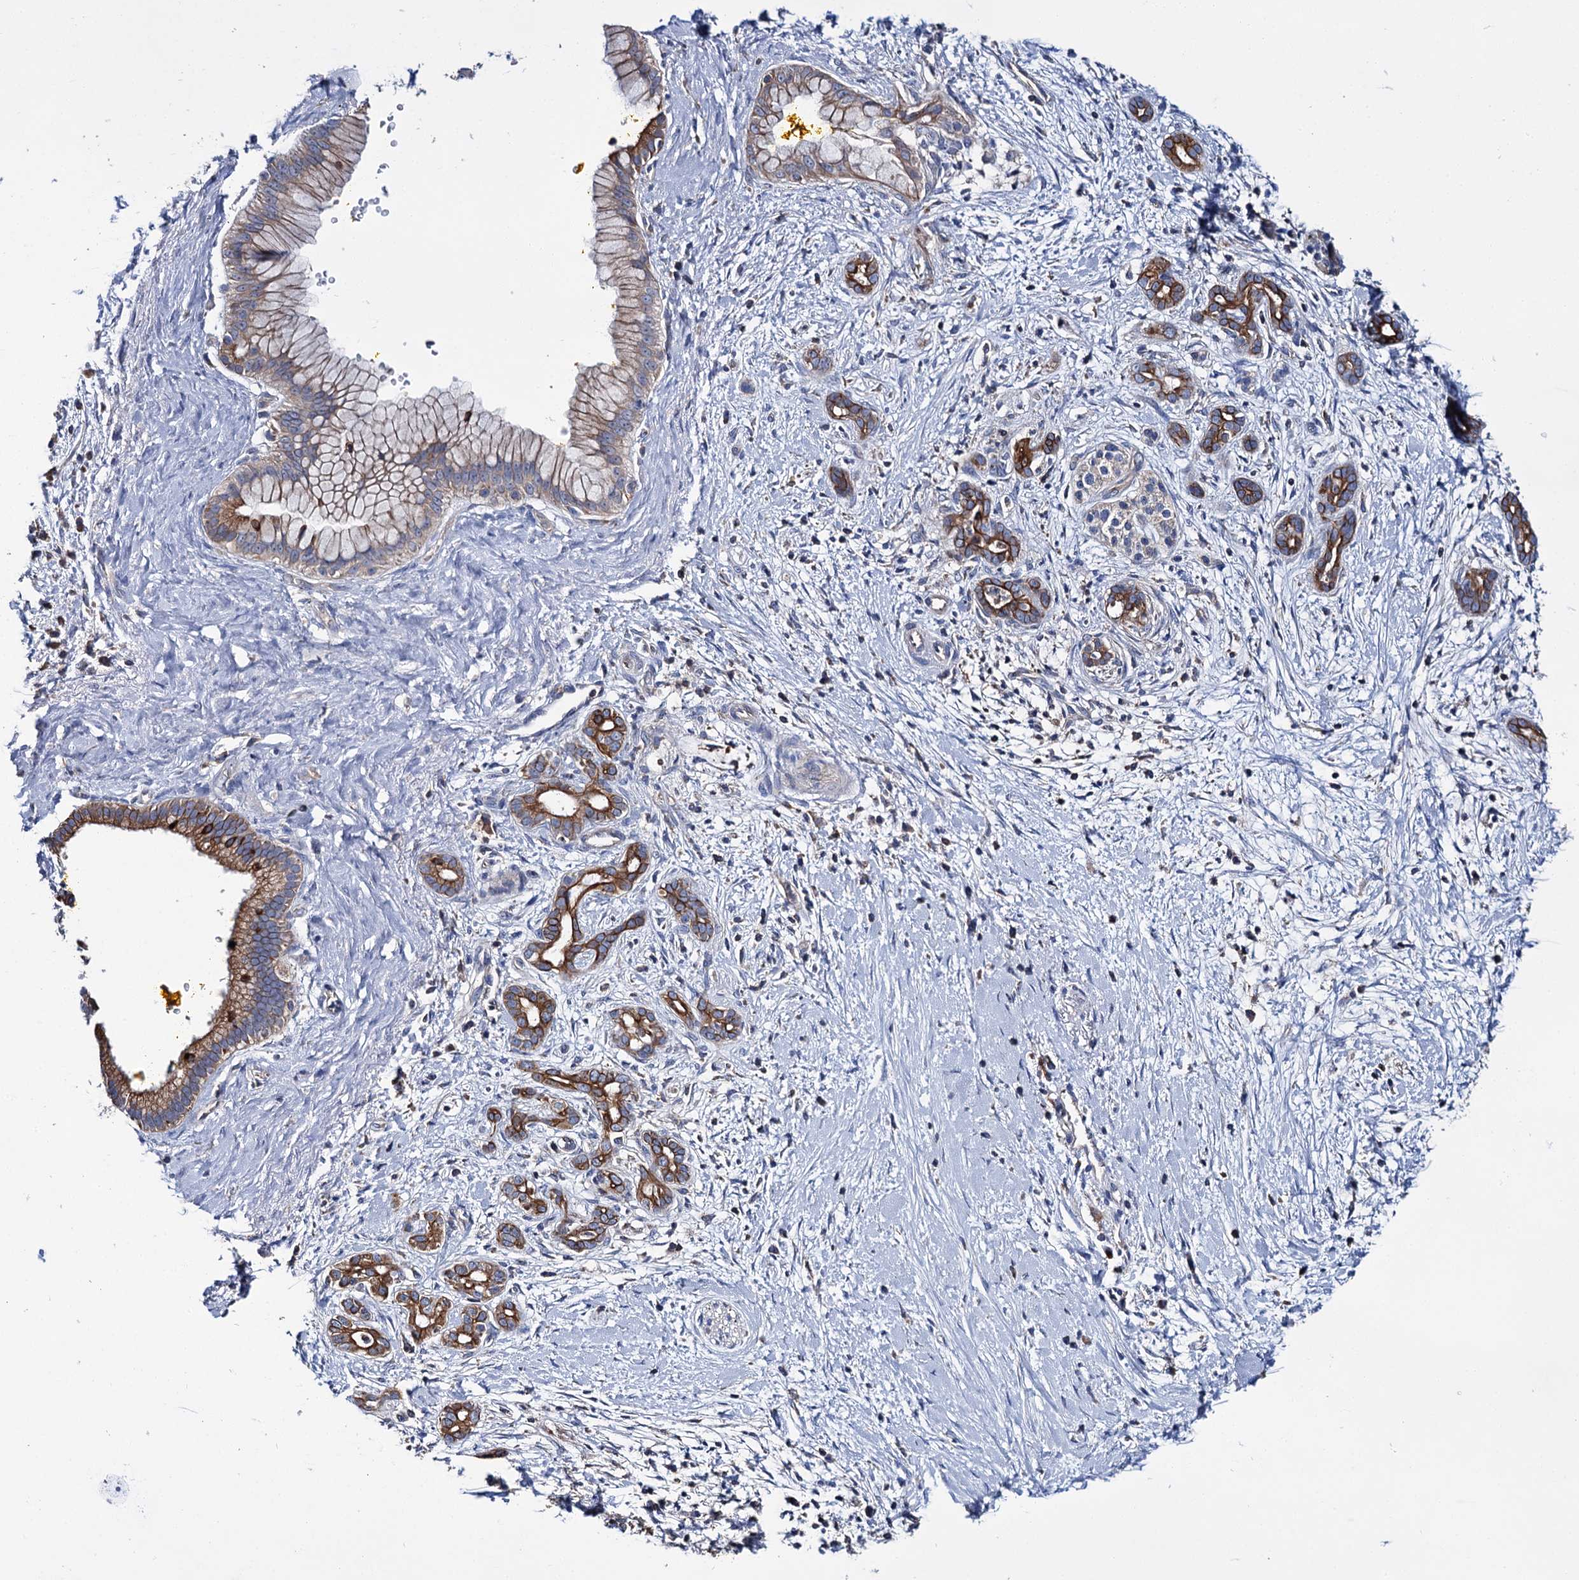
{"staining": {"intensity": "moderate", "quantity": ">75%", "location": "cytoplasmic/membranous"}, "tissue": "pancreatic cancer", "cell_type": "Tumor cells", "image_type": "cancer", "snomed": [{"axis": "morphology", "description": "Adenocarcinoma, NOS"}, {"axis": "topography", "description": "Pancreas"}], "caption": "IHC (DAB (3,3'-diaminobenzidine)) staining of human pancreatic adenocarcinoma shows moderate cytoplasmic/membranous protein positivity in about >75% of tumor cells.", "gene": "UBASH3B", "patient": {"sex": "male", "age": 58}}